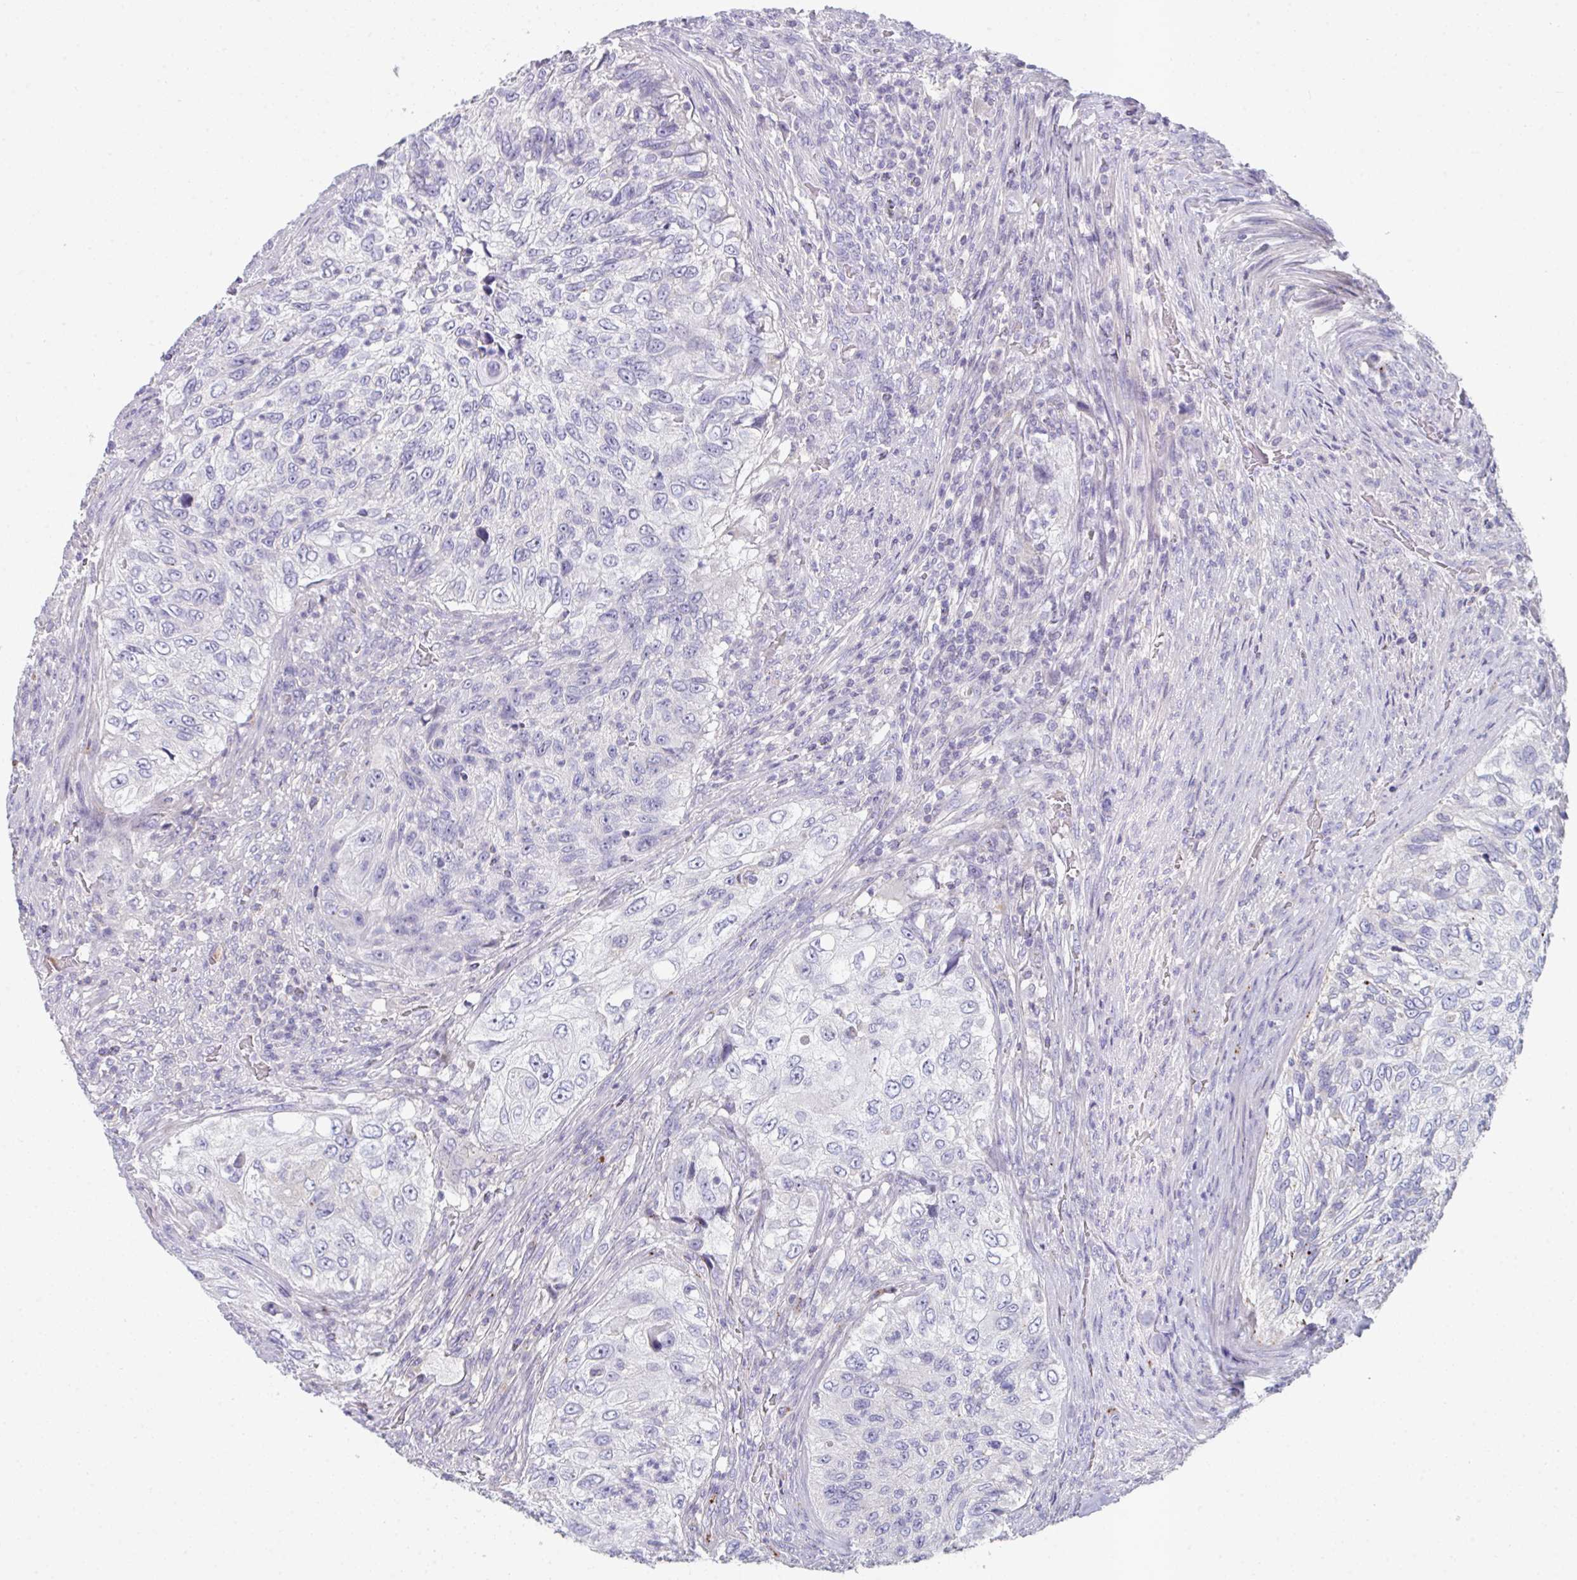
{"staining": {"intensity": "negative", "quantity": "none", "location": "none"}, "tissue": "urothelial cancer", "cell_type": "Tumor cells", "image_type": "cancer", "snomed": [{"axis": "morphology", "description": "Urothelial carcinoma, High grade"}, {"axis": "topography", "description": "Urinary bladder"}], "caption": "A histopathology image of urothelial cancer stained for a protein shows no brown staining in tumor cells.", "gene": "HGFAC", "patient": {"sex": "female", "age": 60}}